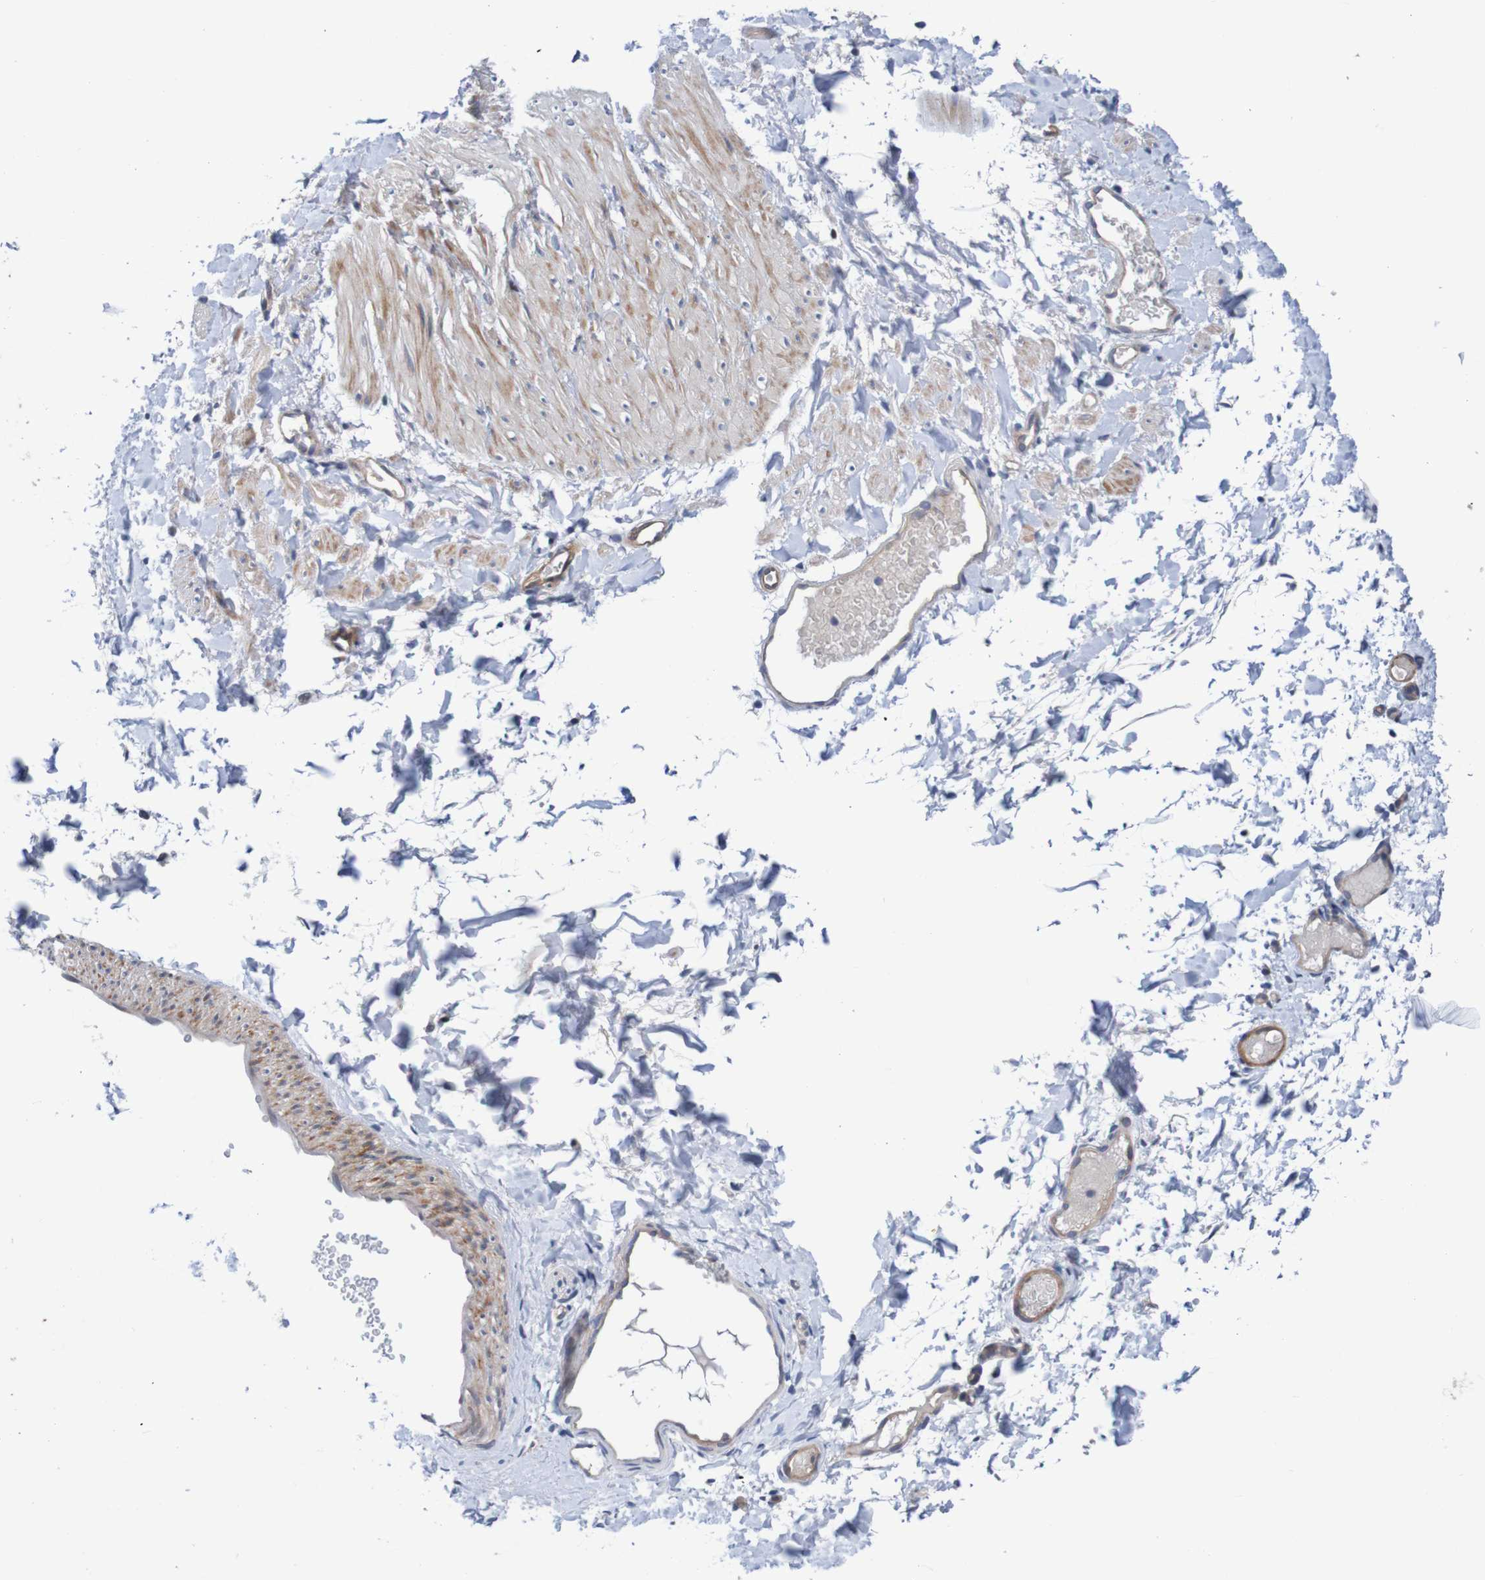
{"staining": {"intensity": "weak", "quantity": ">75%", "location": "cytoplasmic/membranous"}, "tissue": "smooth muscle", "cell_type": "Smooth muscle cells", "image_type": "normal", "snomed": [{"axis": "morphology", "description": "Normal tissue, NOS"}, {"axis": "topography", "description": "Smooth muscle"}], "caption": "Protein staining of benign smooth muscle reveals weak cytoplasmic/membranous expression in about >75% of smooth muscle cells.", "gene": "CPED1", "patient": {"sex": "male", "age": 16}}